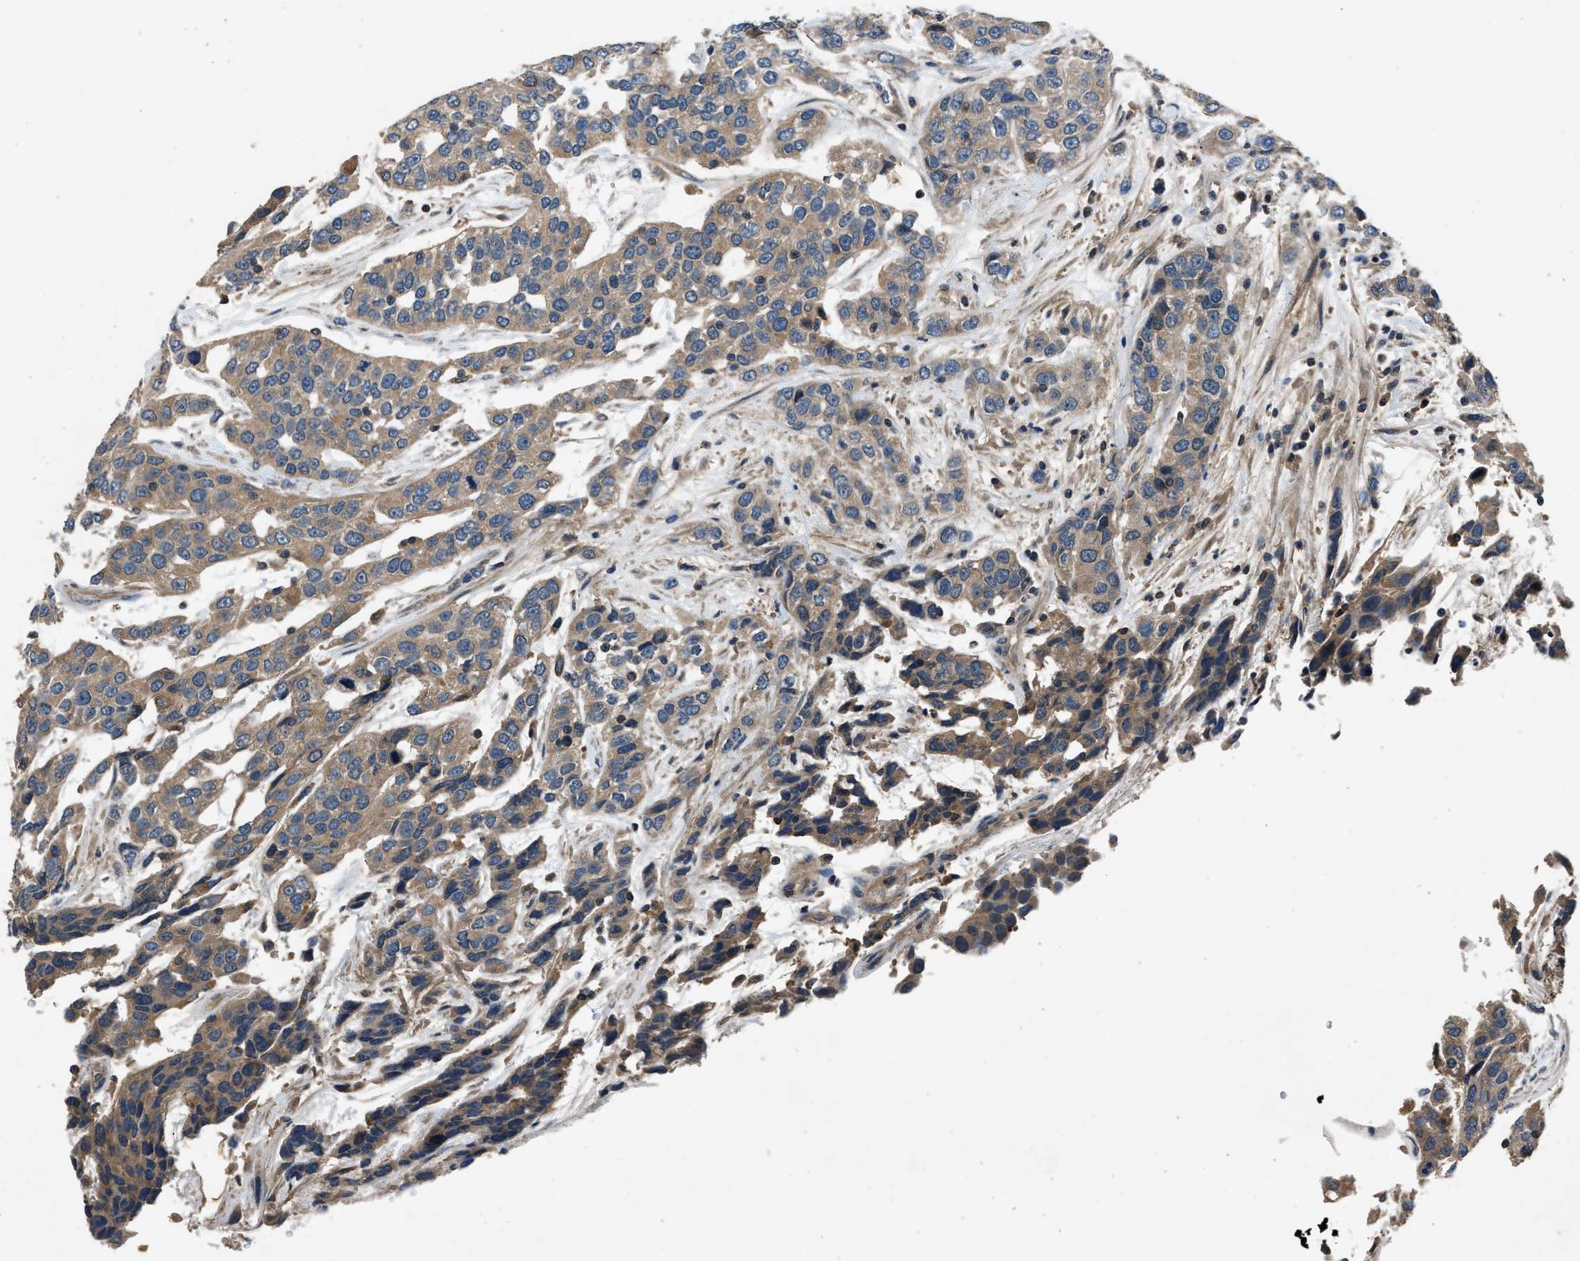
{"staining": {"intensity": "moderate", "quantity": ">75%", "location": "cytoplasmic/membranous"}, "tissue": "urothelial cancer", "cell_type": "Tumor cells", "image_type": "cancer", "snomed": [{"axis": "morphology", "description": "Urothelial carcinoma, High grade"}, {"axis": "topography", "description": "Urinary bladder"}], "caption": "Human urothelial cancer stained with a protein marker displays moderate staining in tumor cells.", "gene": "PPID", "patient": {"sex": "female", "age": 80}}